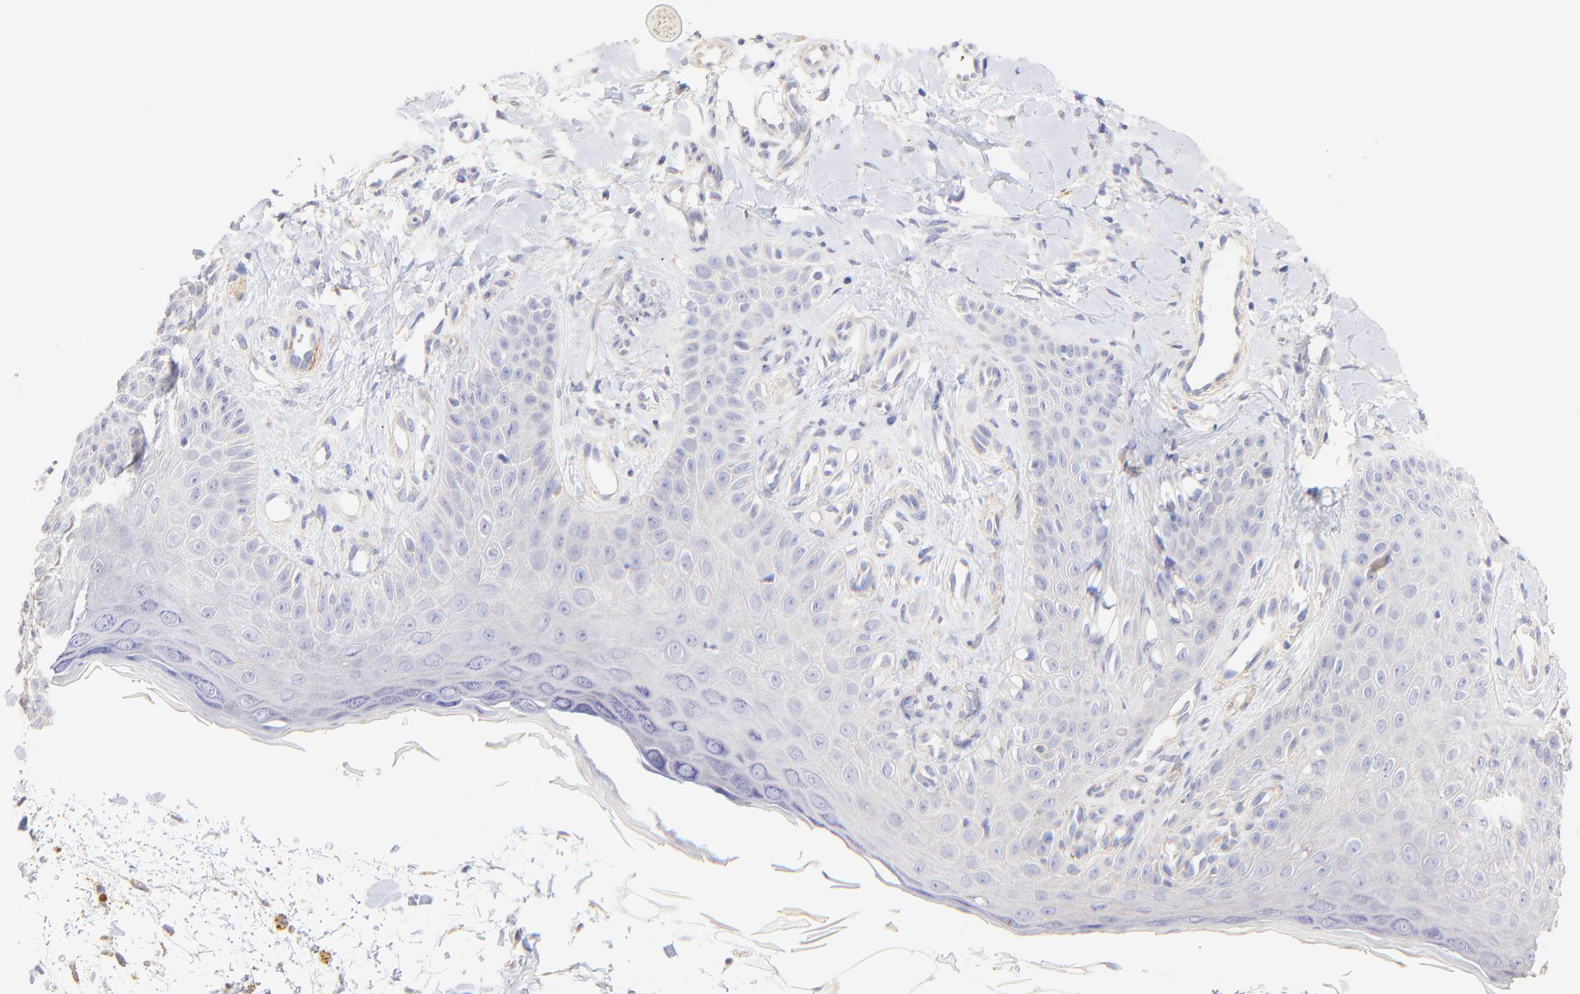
{"staining": {"intensity": "weak", "quantity": "25%-75%", "location": "cytoplasmic/membranous"}, "tissue": "skin cancer", "cell_type": "Tumor cells", "image_type": "cancer", "snomed": [{"axis": "morphology", "description": "Squamous cell carcinoma, NOS"}, {"axis": "topography", "description": "Skin"}], "caption": "Skin cancer (squamous cell carcinoma) stained with immunohistochemistry (IHC) displays weak cytoplasmic/membranous positivity in about 25%-75% of tumor cells.", "gene": "ACTRT1", "patient": {"sex": "female", "age": 40}}